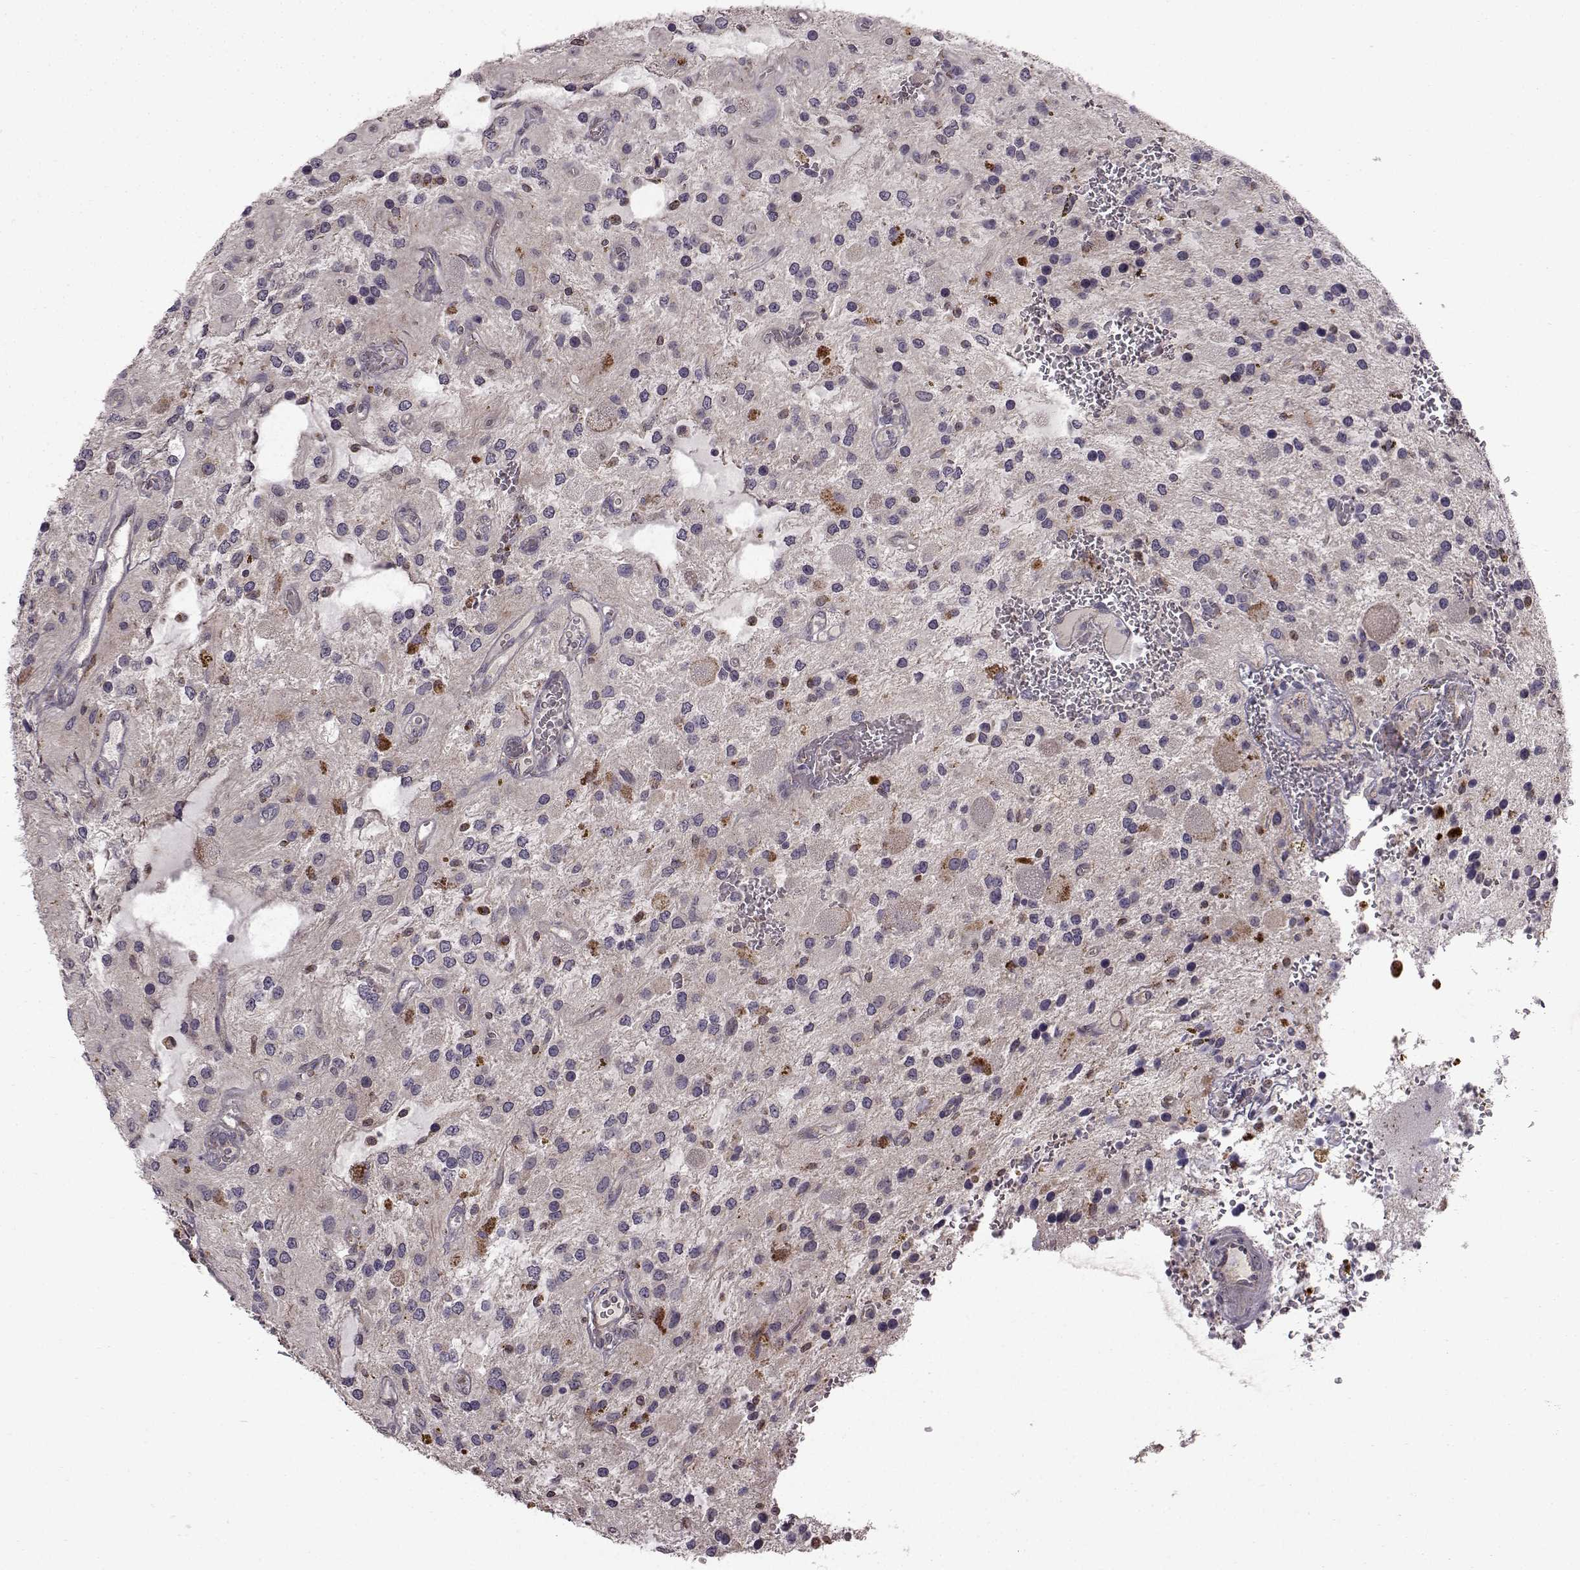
{"staining": {"intensity": "moderate", "quantity": "<25%", "location": "cytoplasmic/membranous"}, "tissue": "glioma", "cell_type": "Tumor cells", "image_type": "cancer", "snomed": [{"axis": "morphology", "description": "Glioma, malignant, Low grade"}, {"axis": "topography", "description": "Cerebellum"}], "caption": "Malignant glioma (low-grade) stained with DAB (3,3'-diaminobenzidine) immunohistochemistry displays low levels of moderate cytoplasmic/membranous positivity in approximately <25% of tumor cells.", "gene": "B3GNT6", "patient": {"sex": "female", "age": 14}}